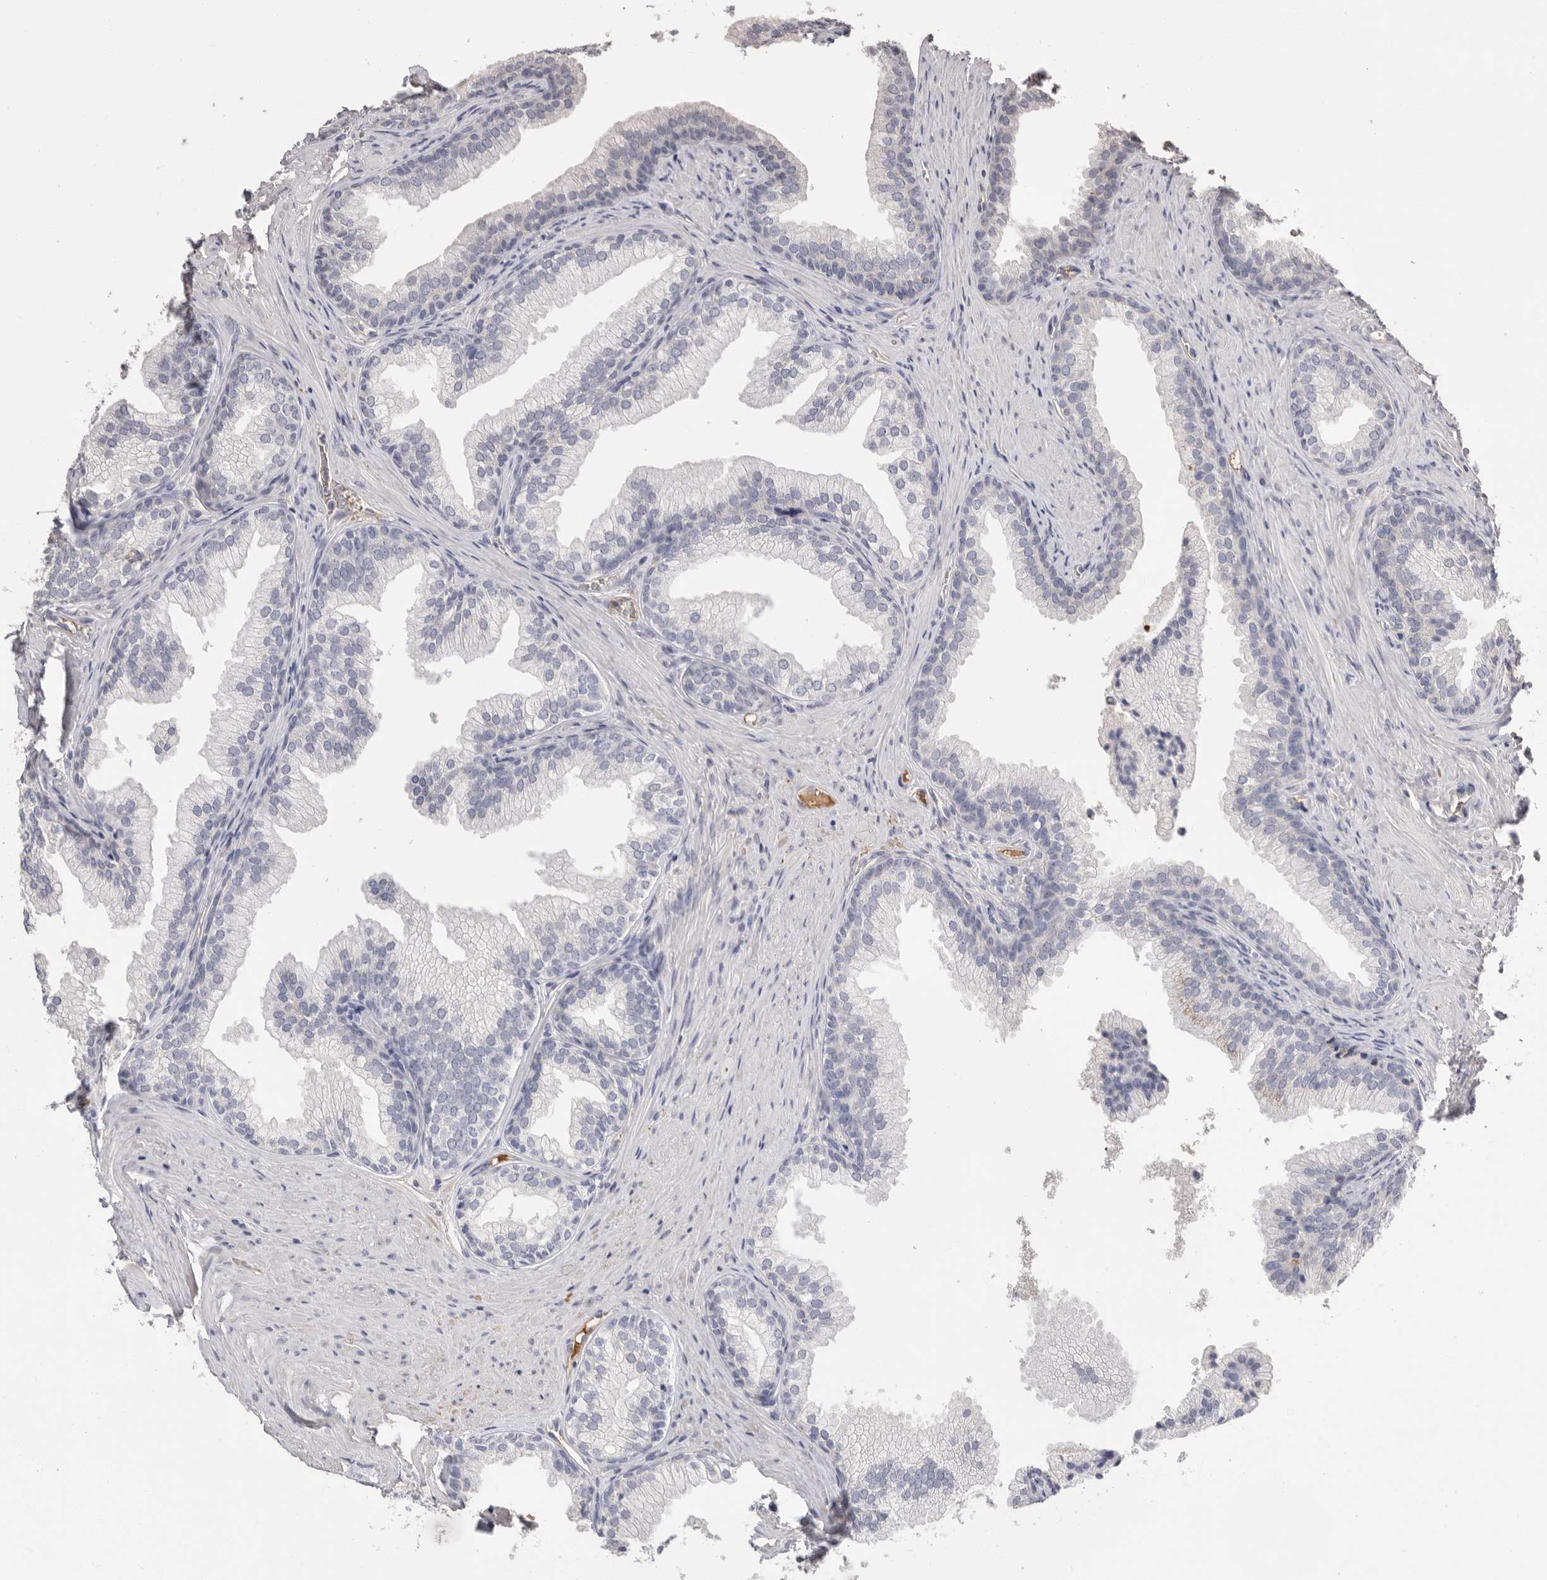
{"staining": {"intensity": "negative", "quantity": "none", "location": "none"}, "tissue": "prostate", "cell_type": "Glandular cells", "image_type": "normal", "snomed": [{"axis": "morphology", "description": "Normal tissue, NOS"}, {"axis": "topography", "description": "Prostate"}], "caption": "The micrograph demonstrates no significant staining in glandular cells of prostate. (DAB (3,3'-diaminobenzidine) immunohistochemistry visualized using brightfield microscopy, high magnification).", "gene": "APOA2", "patient": {"sex": "male", "age": 76}}